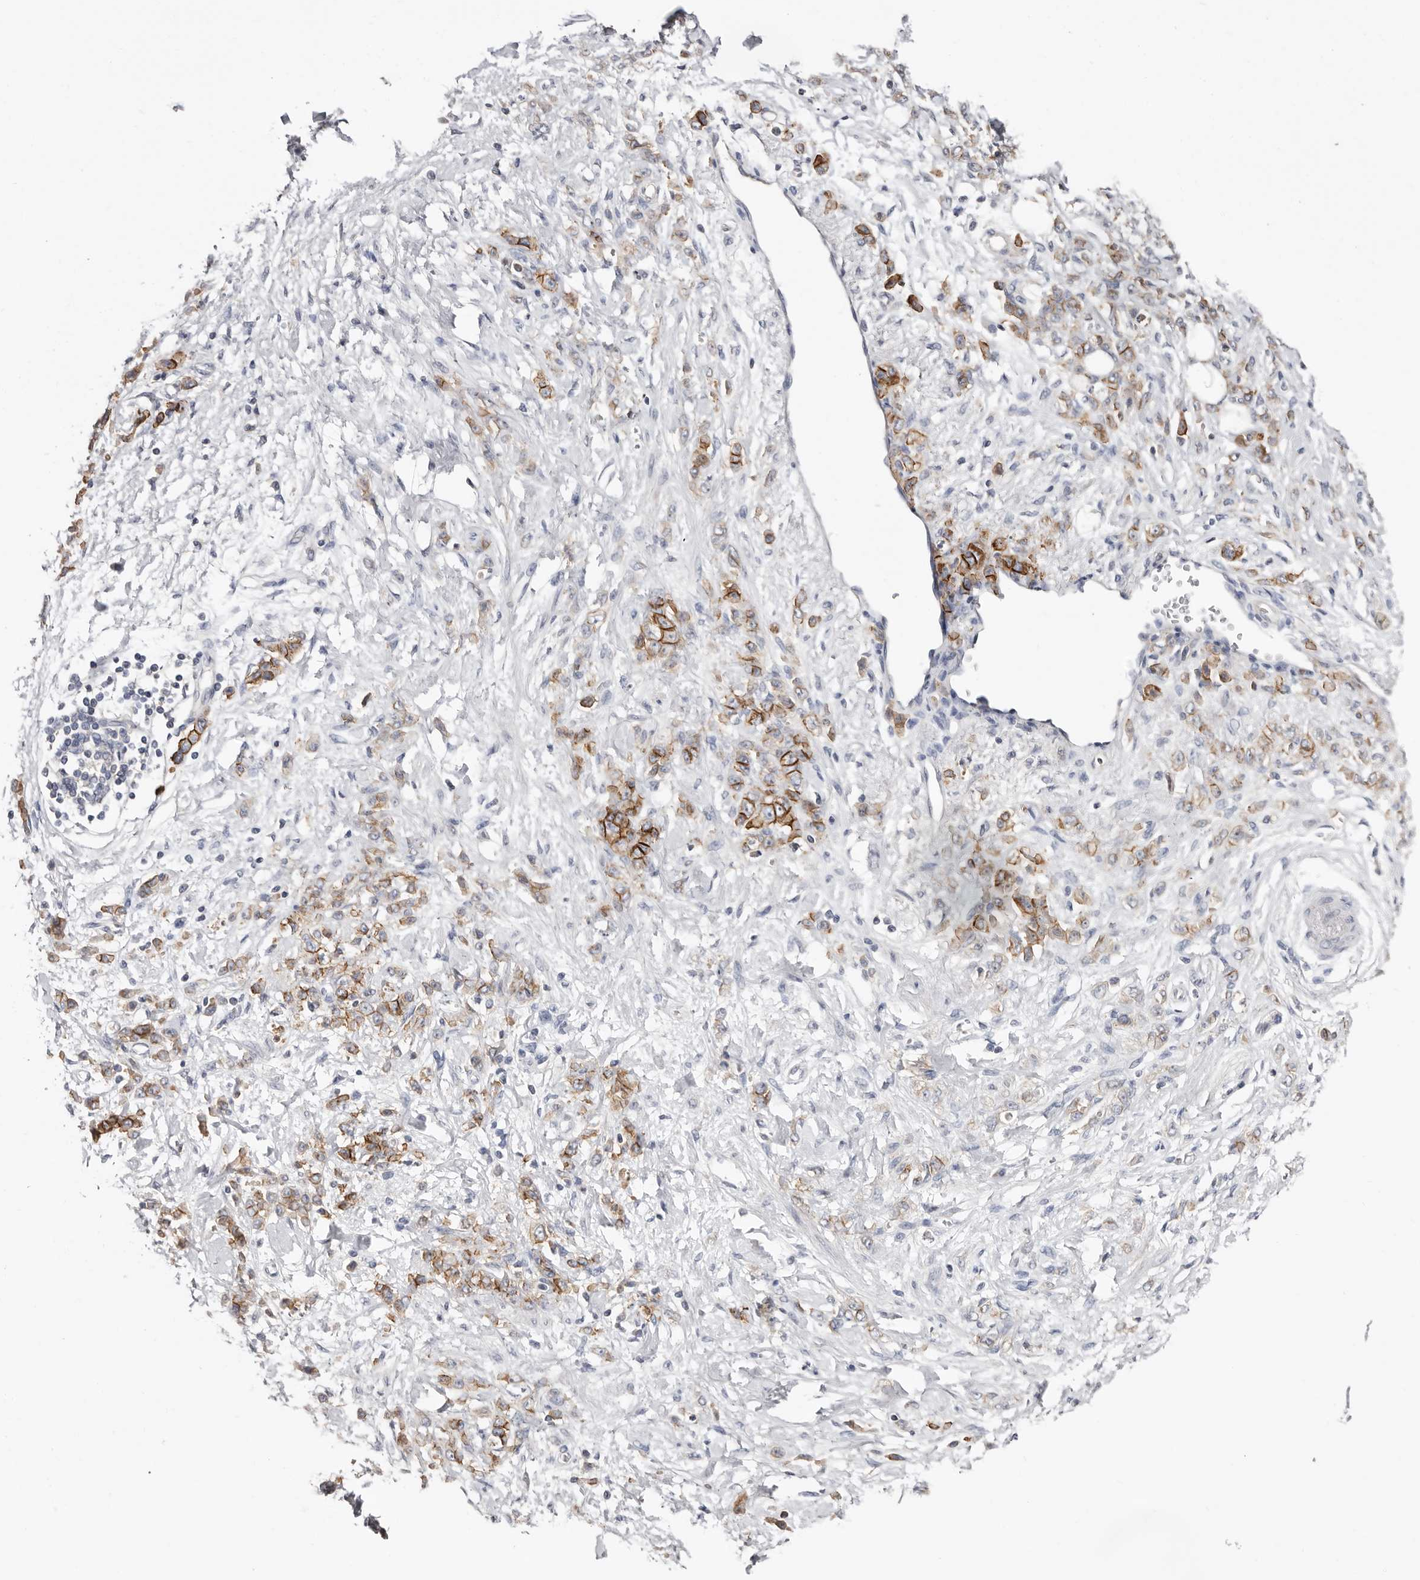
{"staining": {"intensity": "moderate", "quantity": "25%-75%", "location": "cytoplasmic/membranous"}, "tissue": "stomach cancer", "cell_type": "Tumor cells", "image_type": "cancer", "snomed": [{"axis": "morphology", "description": "Normal tissue, NOS"}, {"axis": "morphology", "description": "Adenocarcinoma, NOS"}, {"axis": "topography", "description": "Stomach"}], "caption": "Stomach cancer stained with IHC shows moderate cytoplasmic/membranous expression in approximately 25%-75% of tumor cells. The protein of interest is shown in brown color, while the nuclei are stained blue.", "gene": "S100A14", "patient": {"sex": "male", "age": 82}}